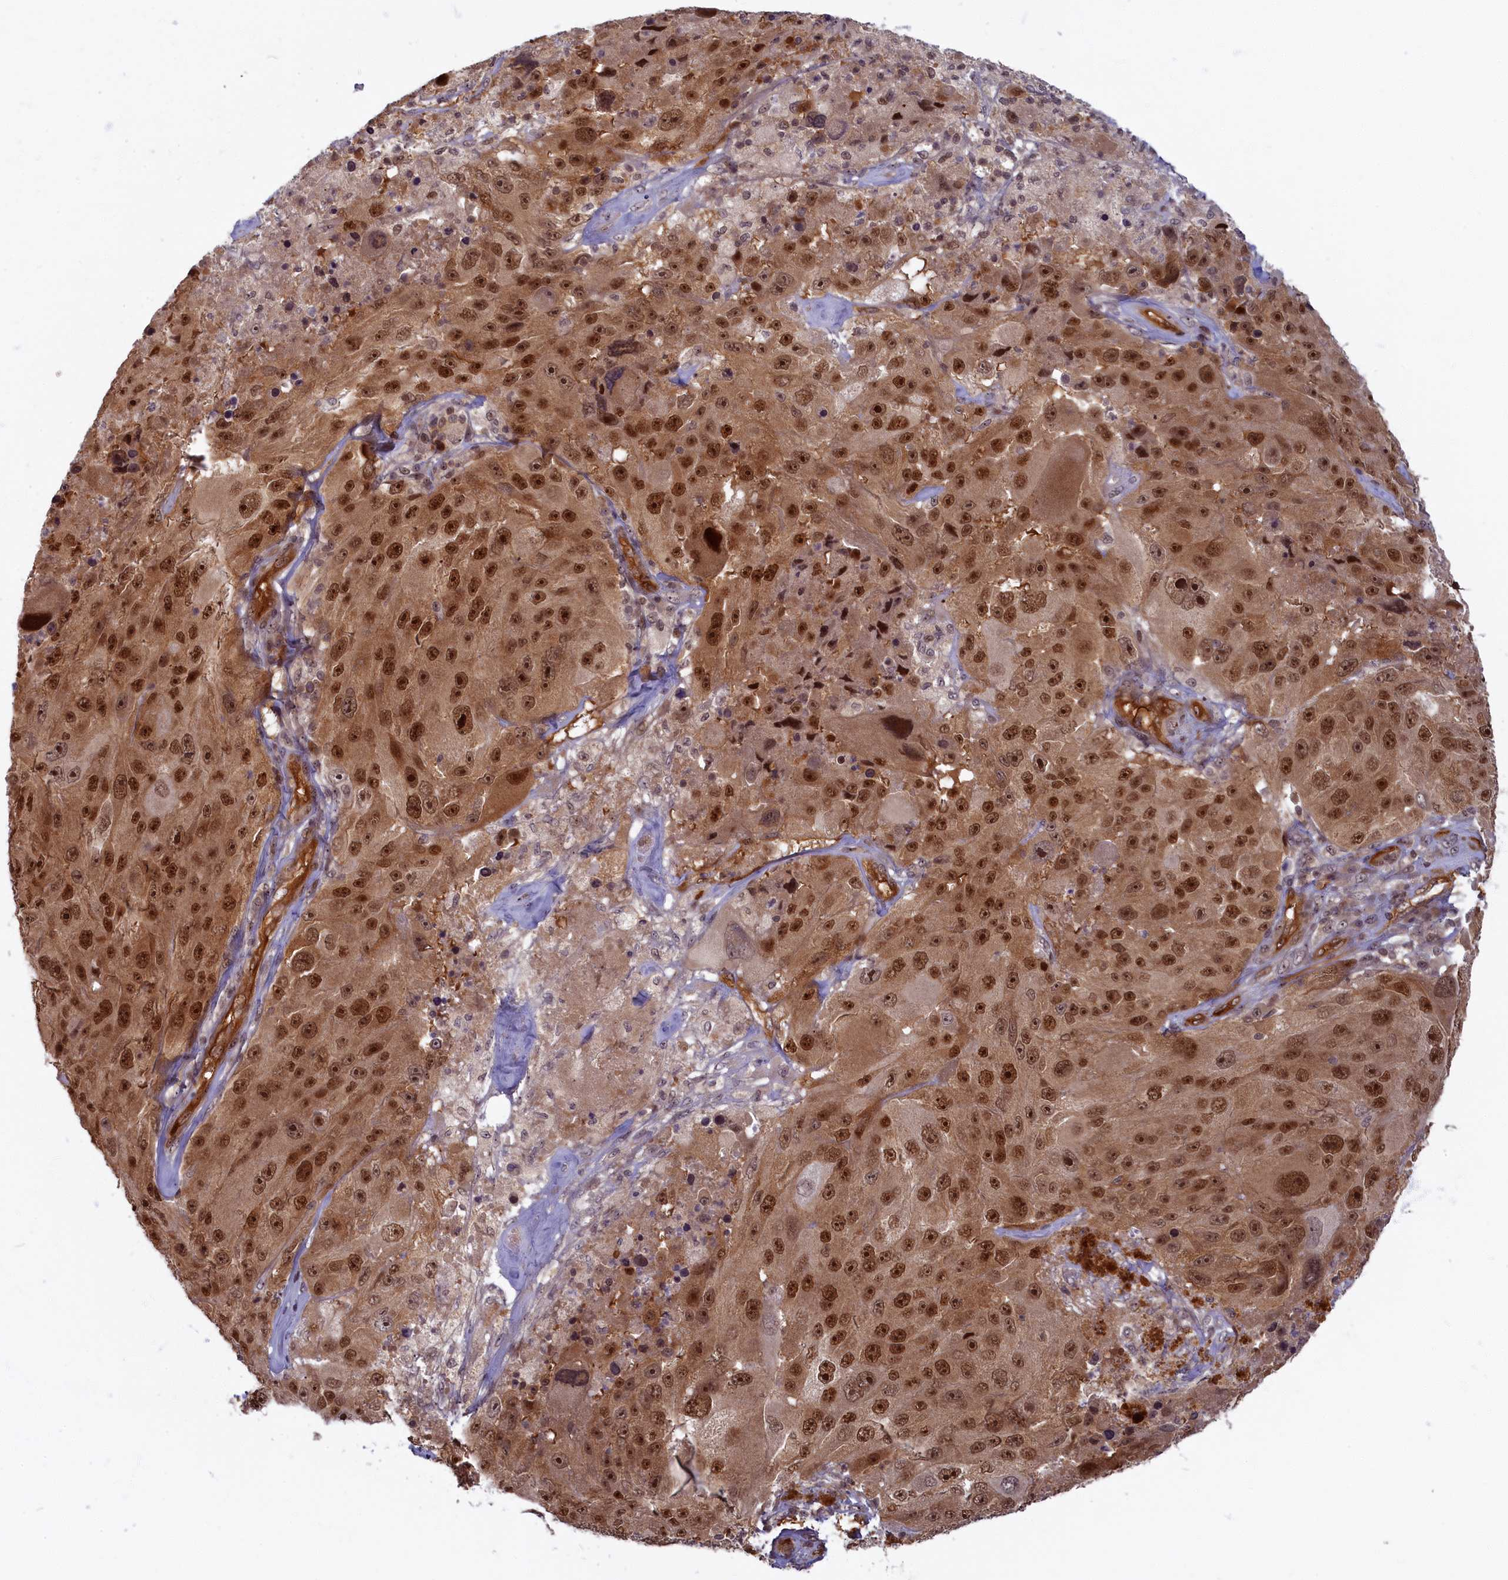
{"staining": {"intensity": "strong", "quantity": ">75%", "location": "nuclear"}, "tissue": "melanoma", "cell_type": "Tumor cells", "image_type": "cancer", "snomed": [{"axis": "morphology", "description": "Malignant melanoma, Metastatic site"}, {"axis": "topography", "description": "Lymph node"}], "caption": "The immunohistochemical stain labels strong nuclear staining in tumor cells of melanoma tissue. (DAB = brown stain, brightfield microscopy at high magnification).", "gene": "SNRK", "patient": {"sex": "male", "age": 62}}